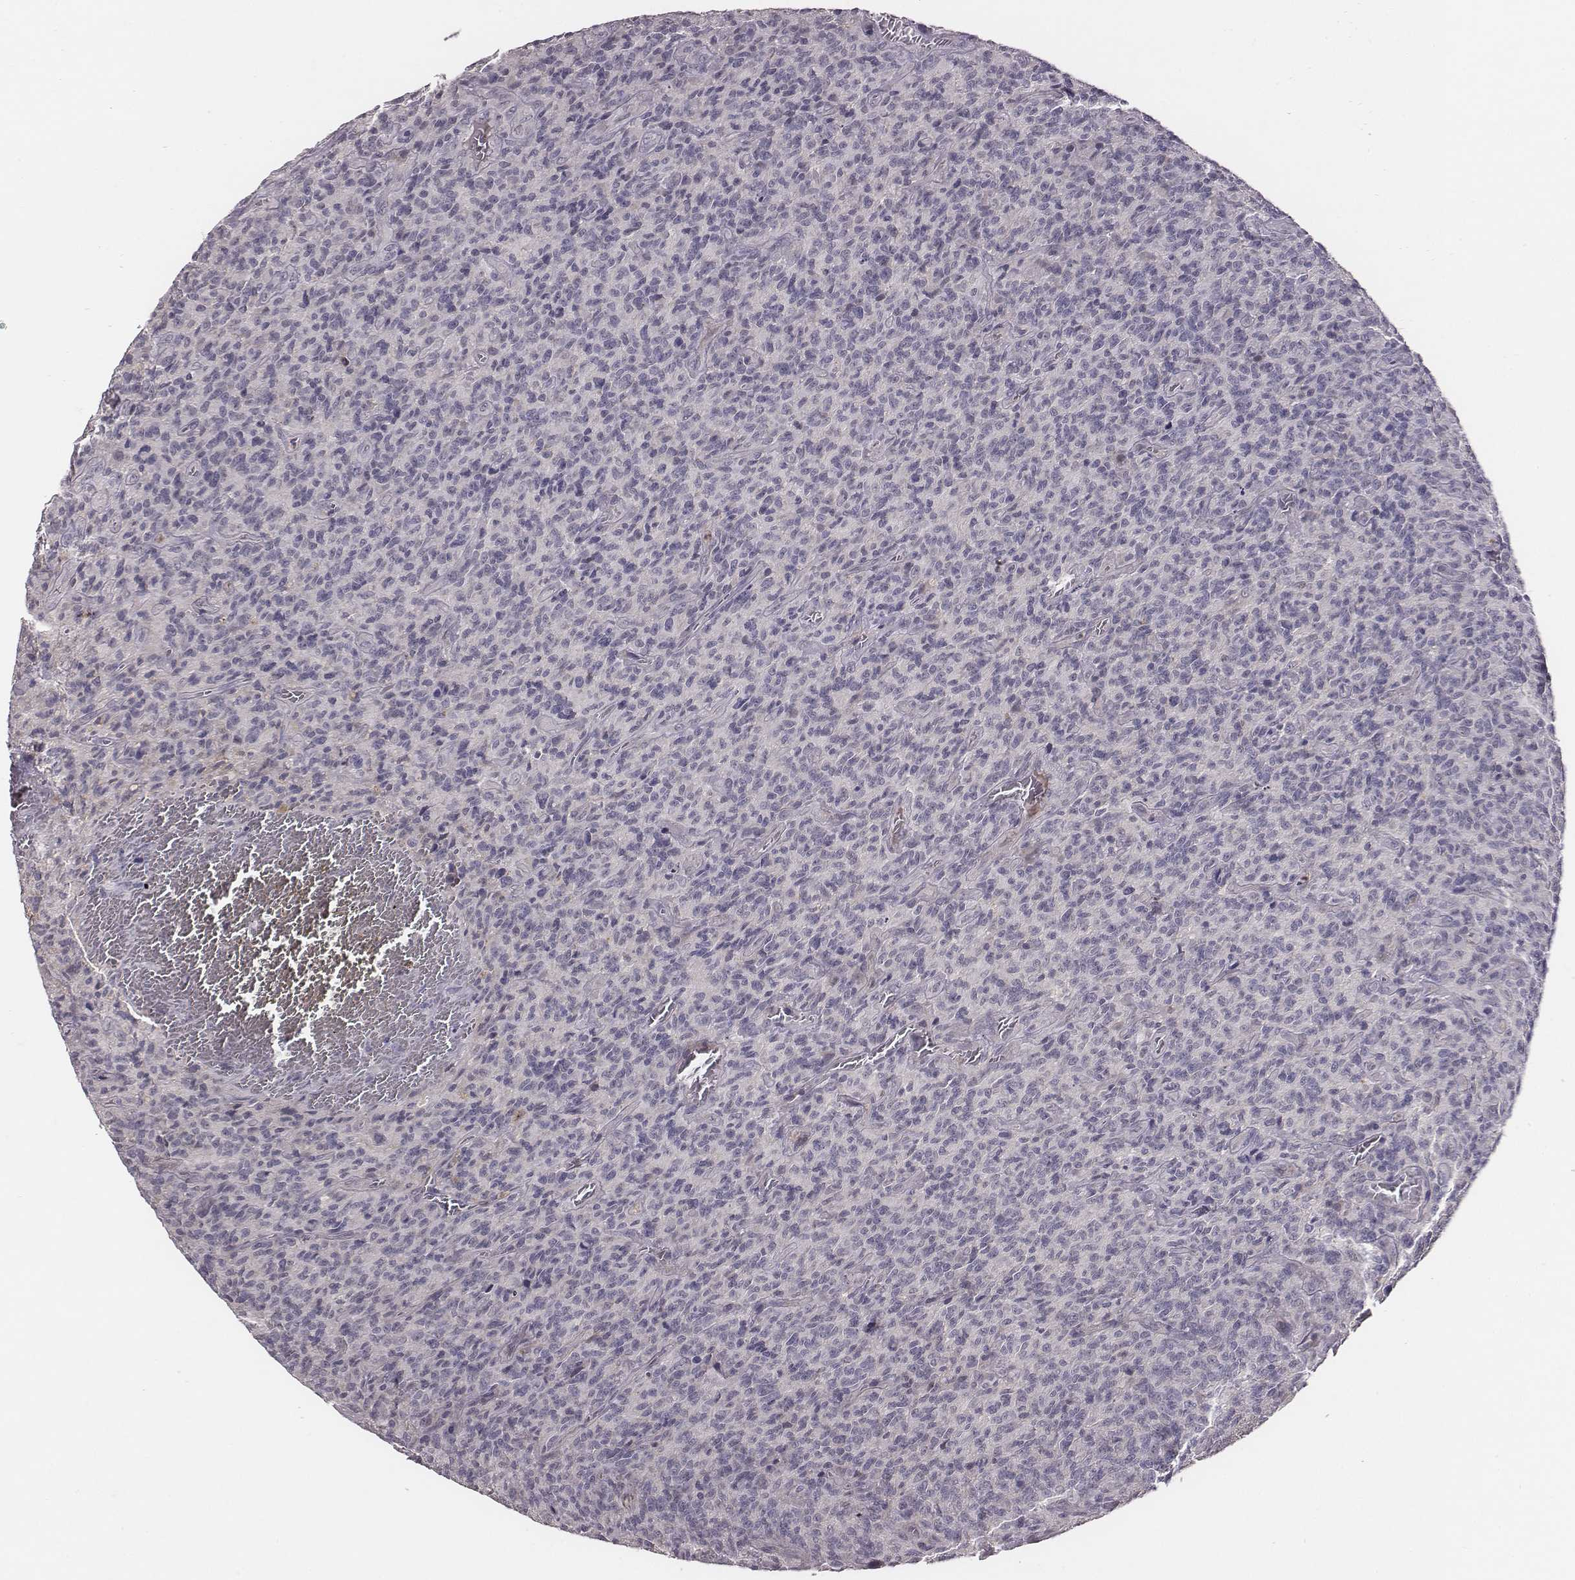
{"staining": {"intensity": "negative", "quantity": "none", "location": "none"}, "tissue": "glioma", "cell_type": "Tumor cells", "image_type": "cancer", "snomed": [{"axis": "morphology", "description": "Glioma, malignant, High grade"}, {"axis": "topography", "description": "Brain"}], "caption": "DAB immunohistochemical staining of human high-grade glioma (malignant) shows no significant positivity in tumor cells.", "gene": "SLC22A6", "patient": {"sex": "male", "age": 76}}